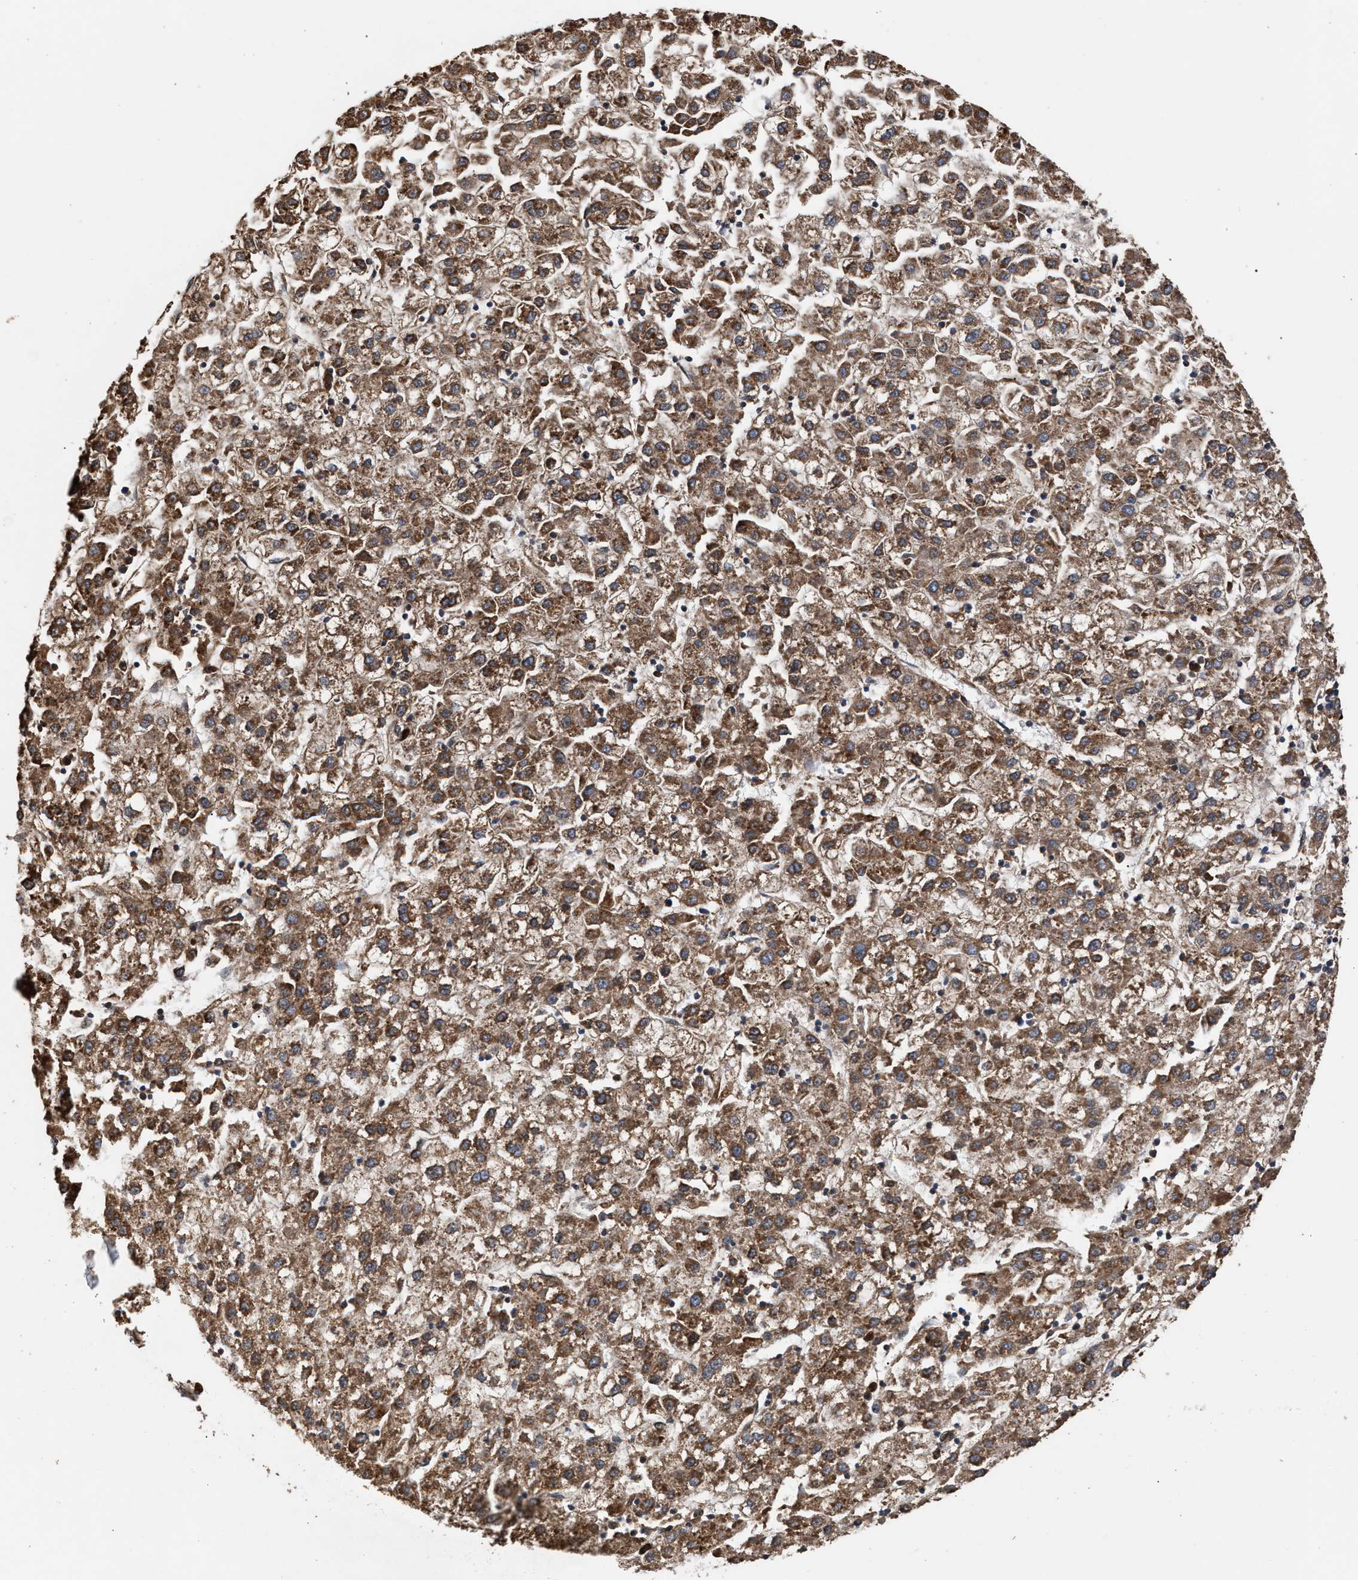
{"staining": {"intensity": "strong", "quantity": ">75%", "location": "cytoplasmic/membranous"}, "tissue": "liver cancer", "cell_type": "Tumor cells", "image_type": "cancer", "snomed": [{"axis": "morphology", "description": "Carcinoma, Hepatocellular, NOS"}, {"axis": "topography", "description": "Liver"}], "caption": "A high-resolution histopathology image shows immunohistochemistry (IHC) staining of liver cancer (hepatocellular carcinoma), which shows strong cytoplasmic/membranous expression in about >75% of tumor cells.", "gene": "EXOSC2", "patient": {"sex": "male", "age": 72}}